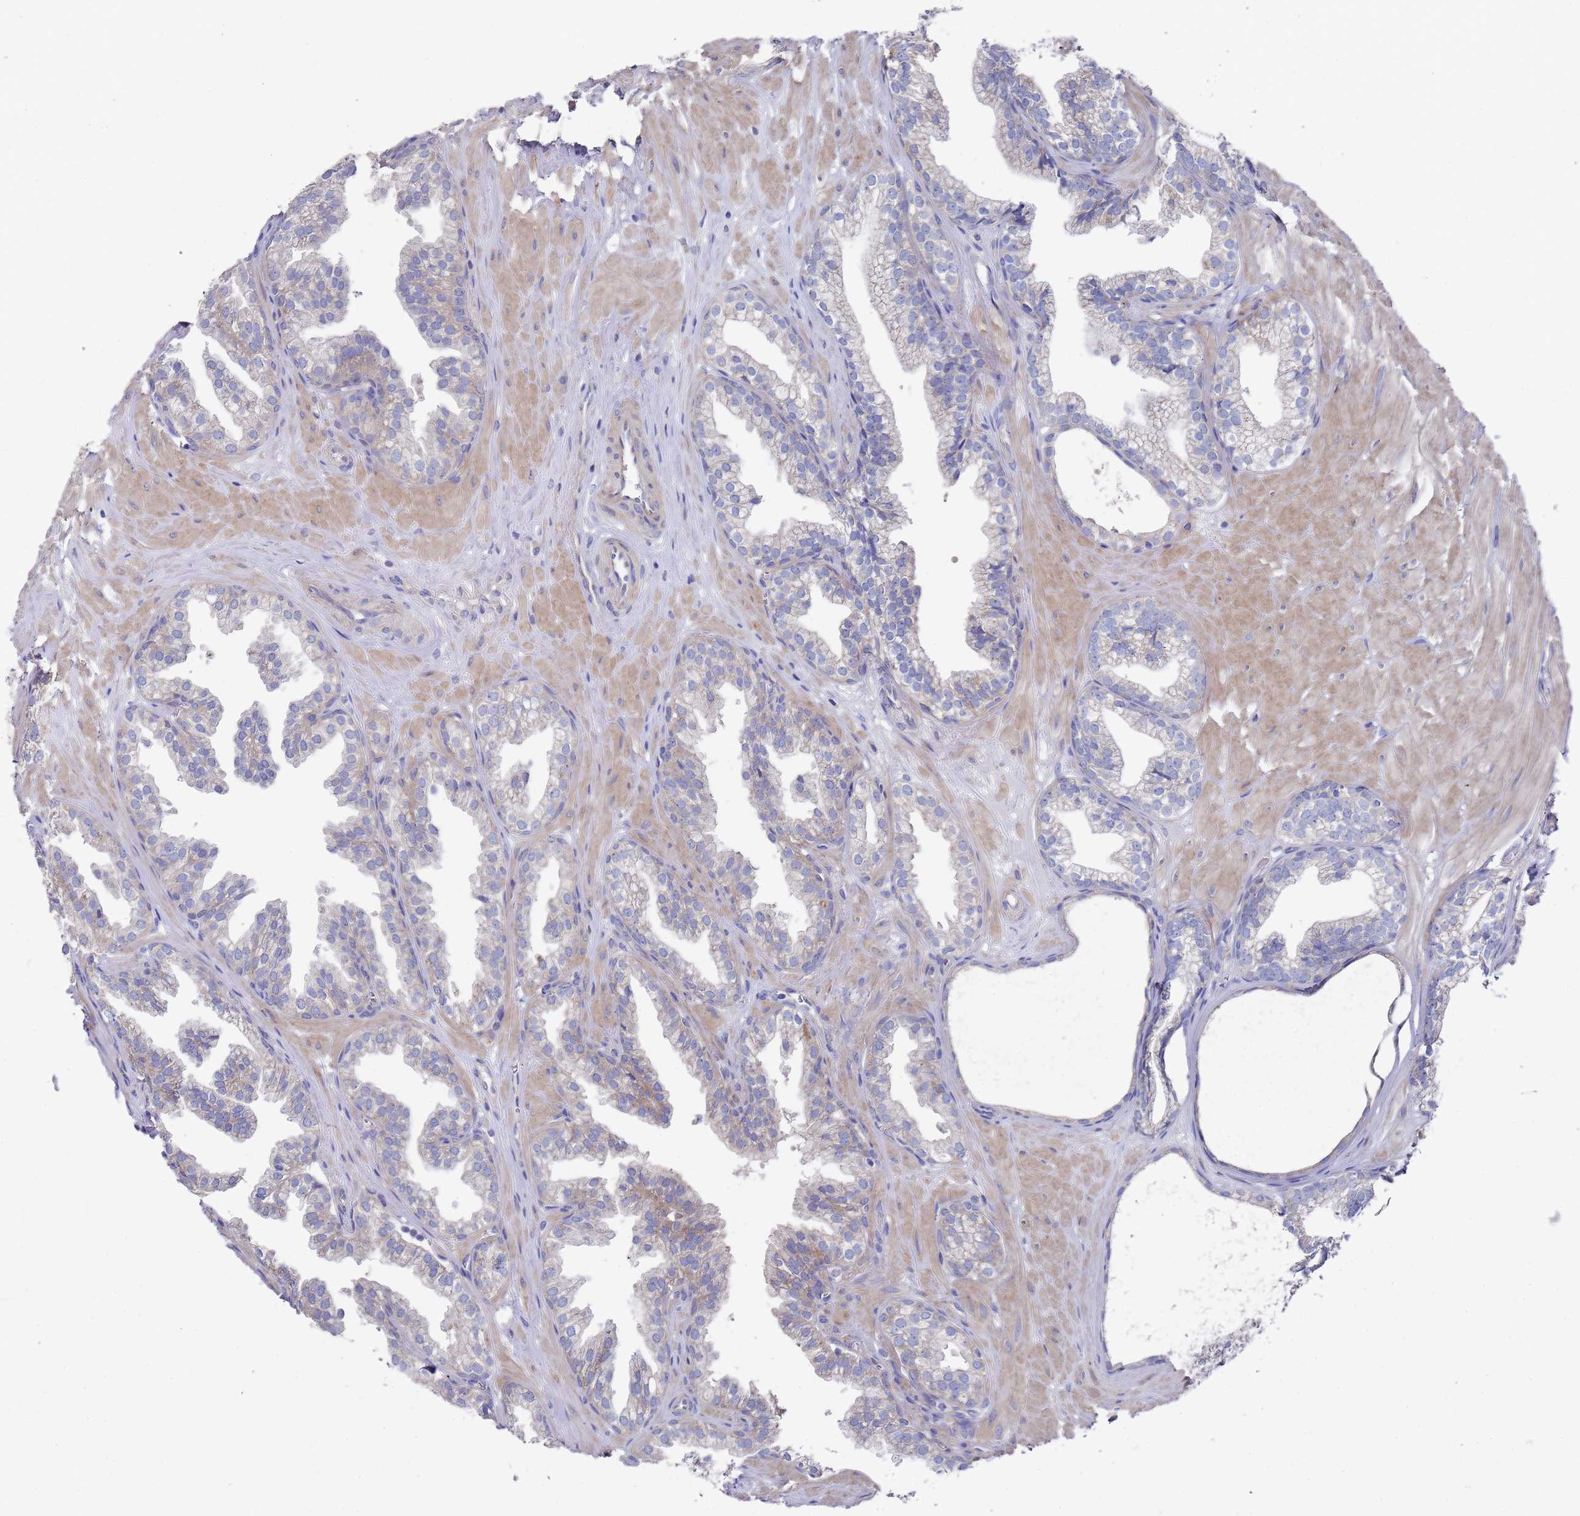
{"staining": {"intensity": "moderate", "quantity": "<25%", "location": "cytoplasmic/membranous"}, "tissue": "prostate", "cell_type": "Glandular cells", "image_type": "normal", "snomed": [{"axis": "morphology", "description": "Normal tissue, NOS"}, {"axis": "topography", "description": "Prostate"}, {"axis": "topography", "description": "Peripheral nerve tissue"}], "caption": "Glandular cells display low levels of moderate cytoplasmic/membranous expression in approximately <25% of cells in benign human prostate. The protein of interest is stained brown, and the nuclei are stained in blue (DAB (3,3'-diaminobenzidine) IHC with brightfield microscopy, high magnification).", "gene": "SCAPER", "patient": {"sex": "male", "age": 55}}